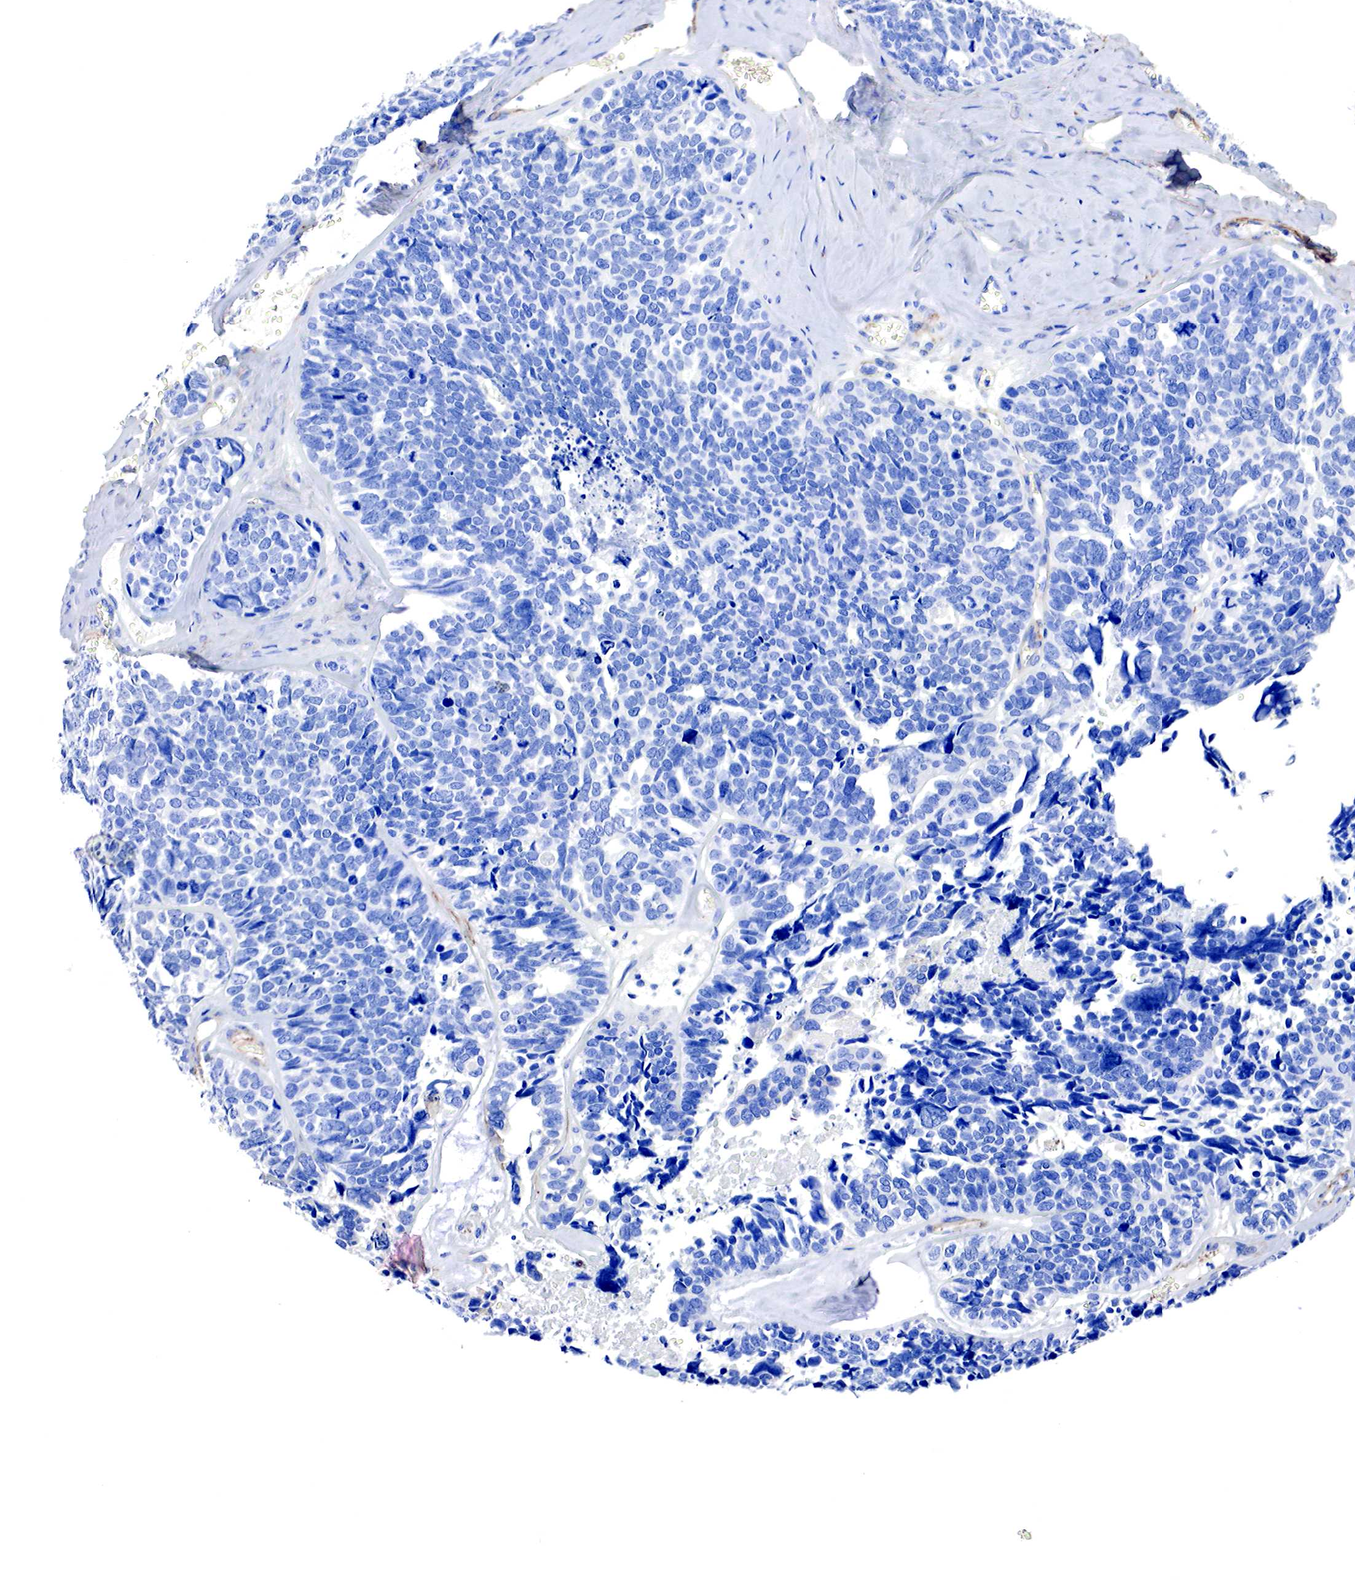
{"staining": {"intensity": "negative", "quantity": "none", "location": "none"}, "tissue": "ovarian cancer", "cell_type": "Tumor cells", "image_type": "cancer", "snomed": [{"axis": "morphology", "description": "Cystadenocarcinoma, serous, NOS"}, {"axis": "topography", "description": "Ovary"}], "caption": "Micrograph shows no significant protein staining in tumor cells of ovarian cancer.", "gene": "TPM1", "patient": {"sex": "female", "age": 77}}